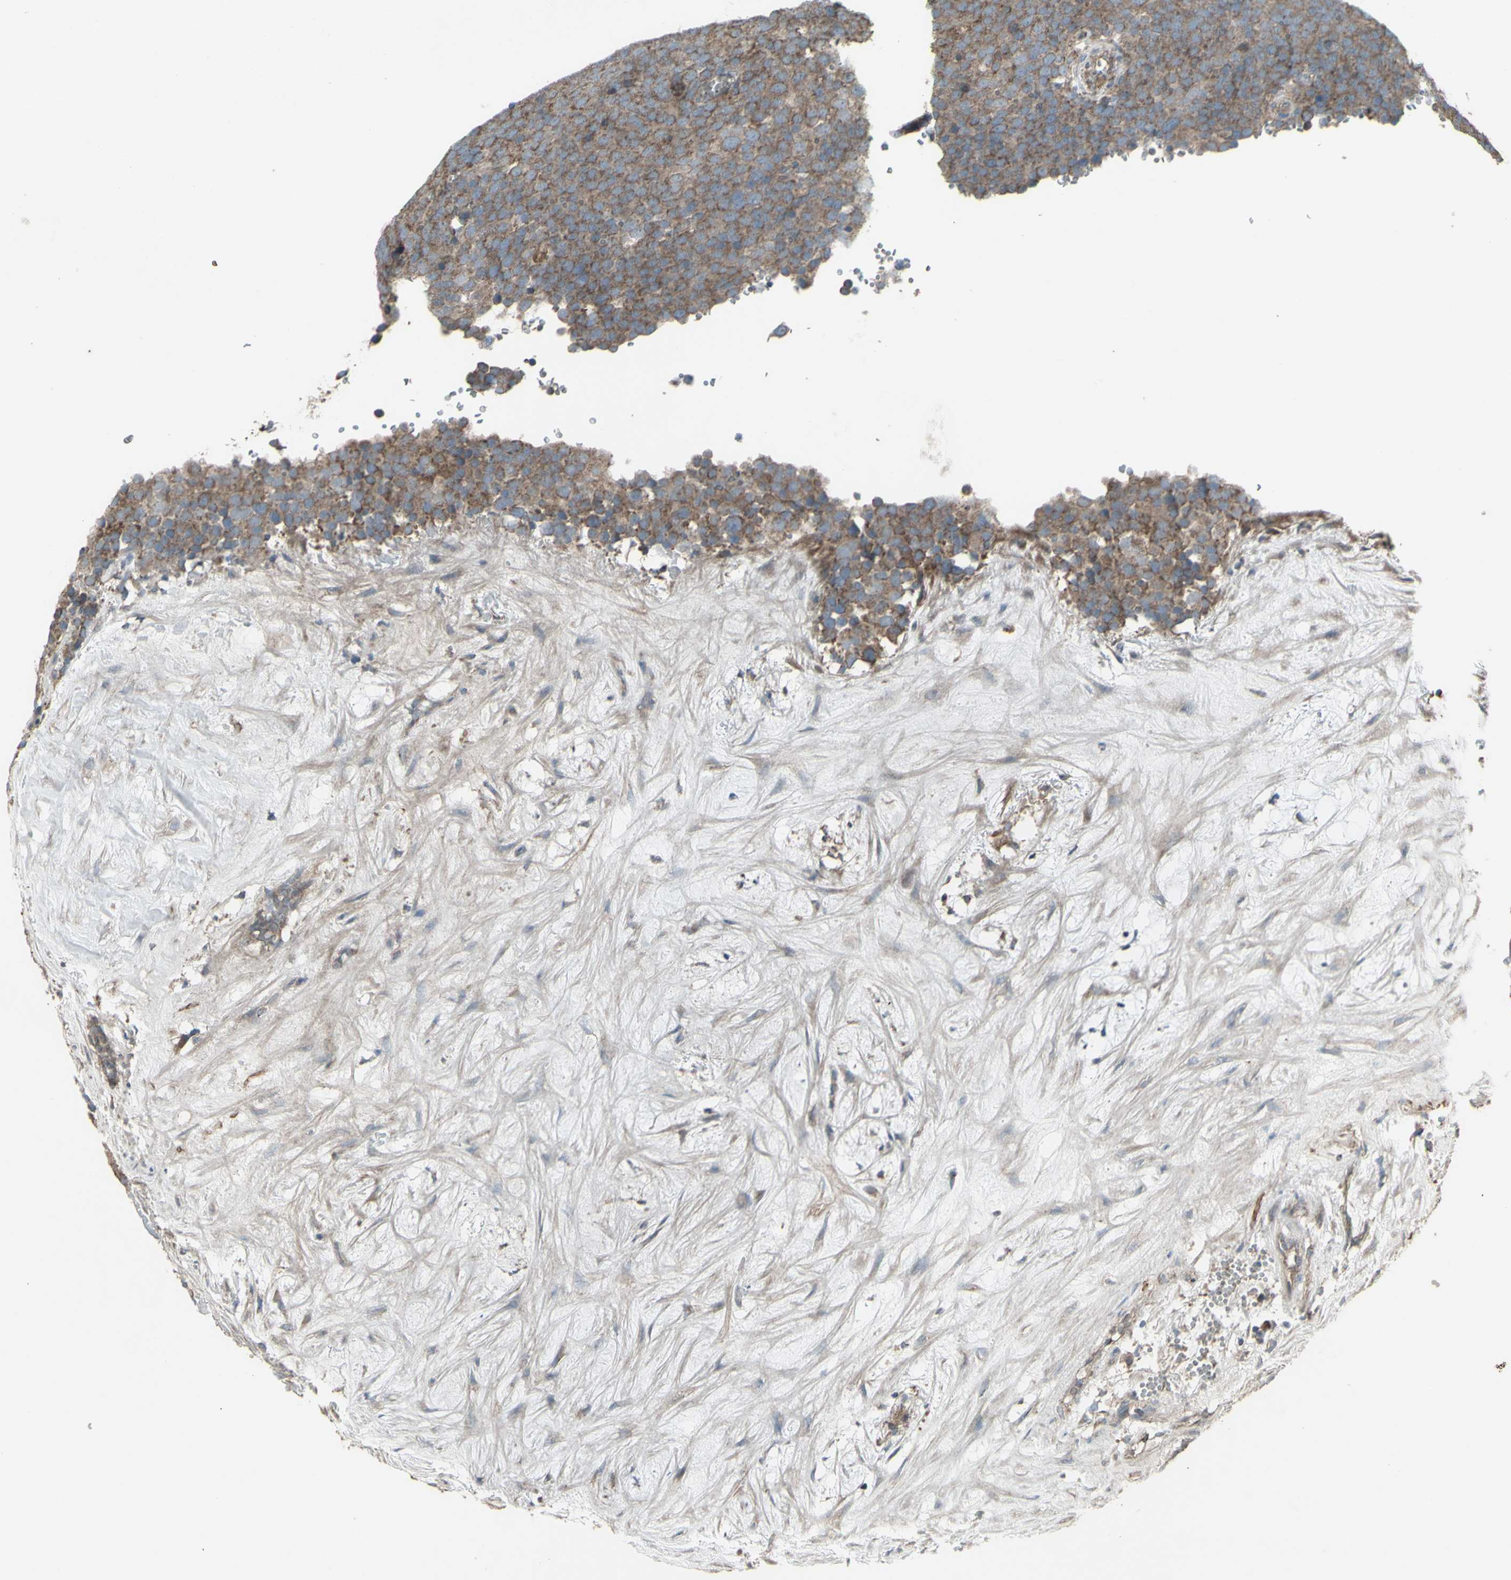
{"staining": {"intensity": "weak", "quantity": ">75%", "location": "cytoplasmic/membranous"}, "tissue": "testis cancer", "cell_type": "Tumor cells", "image_type": "cancer", "snomed": [{"axis": "morphology", "description": "Seminoma, NOS"}, {"axis": "topography", "description": "Testis"}], "caption": "Human testis cancer stained for a protein (brown) demonstrates weak cytoplasmic/membranous positive staining in about >75% of tumor cells.", "gene": "SHC1", "patient": {"sex": "male", "age": 71}}